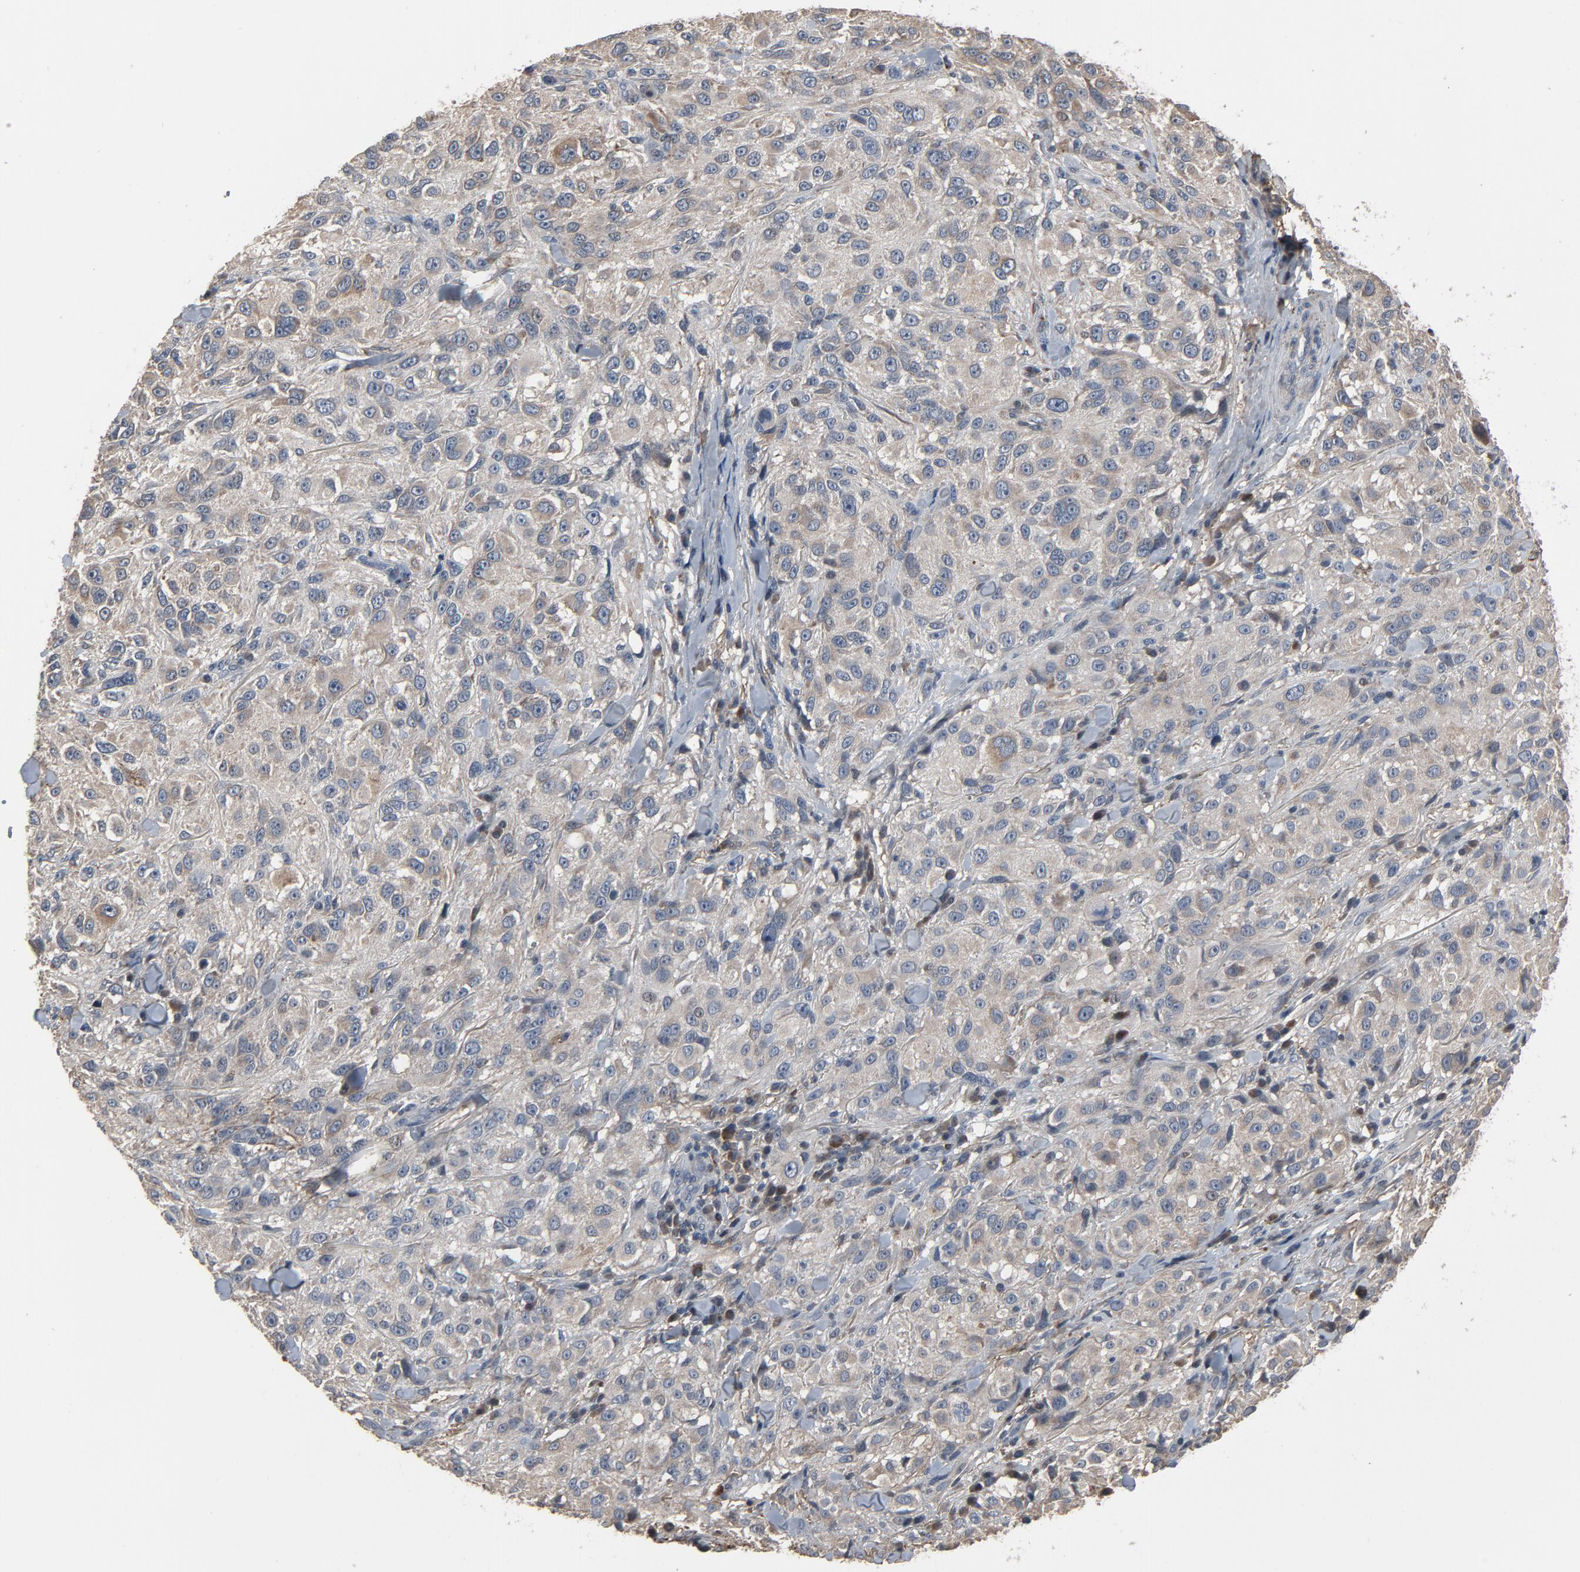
{"staining": {"intensity": "negative", "quantity": "none", "location": "none"}, "tissue": "melanoma", "cell_type": "Tumor cells", "image_type": "cancer", "snomed": [{"axis": "morphology", "description": "Necrosis, NOS"}, {"axis": "morphology", "description": "Malignant melanoma, NOS"}, {"axis": "topography", "description": "Skin"}], "caption": "Human malignant melanoma stained for a protein using immunohistochemistry (IHC) exhibits no staining in tumor cells.", "gene": "PDZD4", "patient": {"sex": "female", "age": 87}}